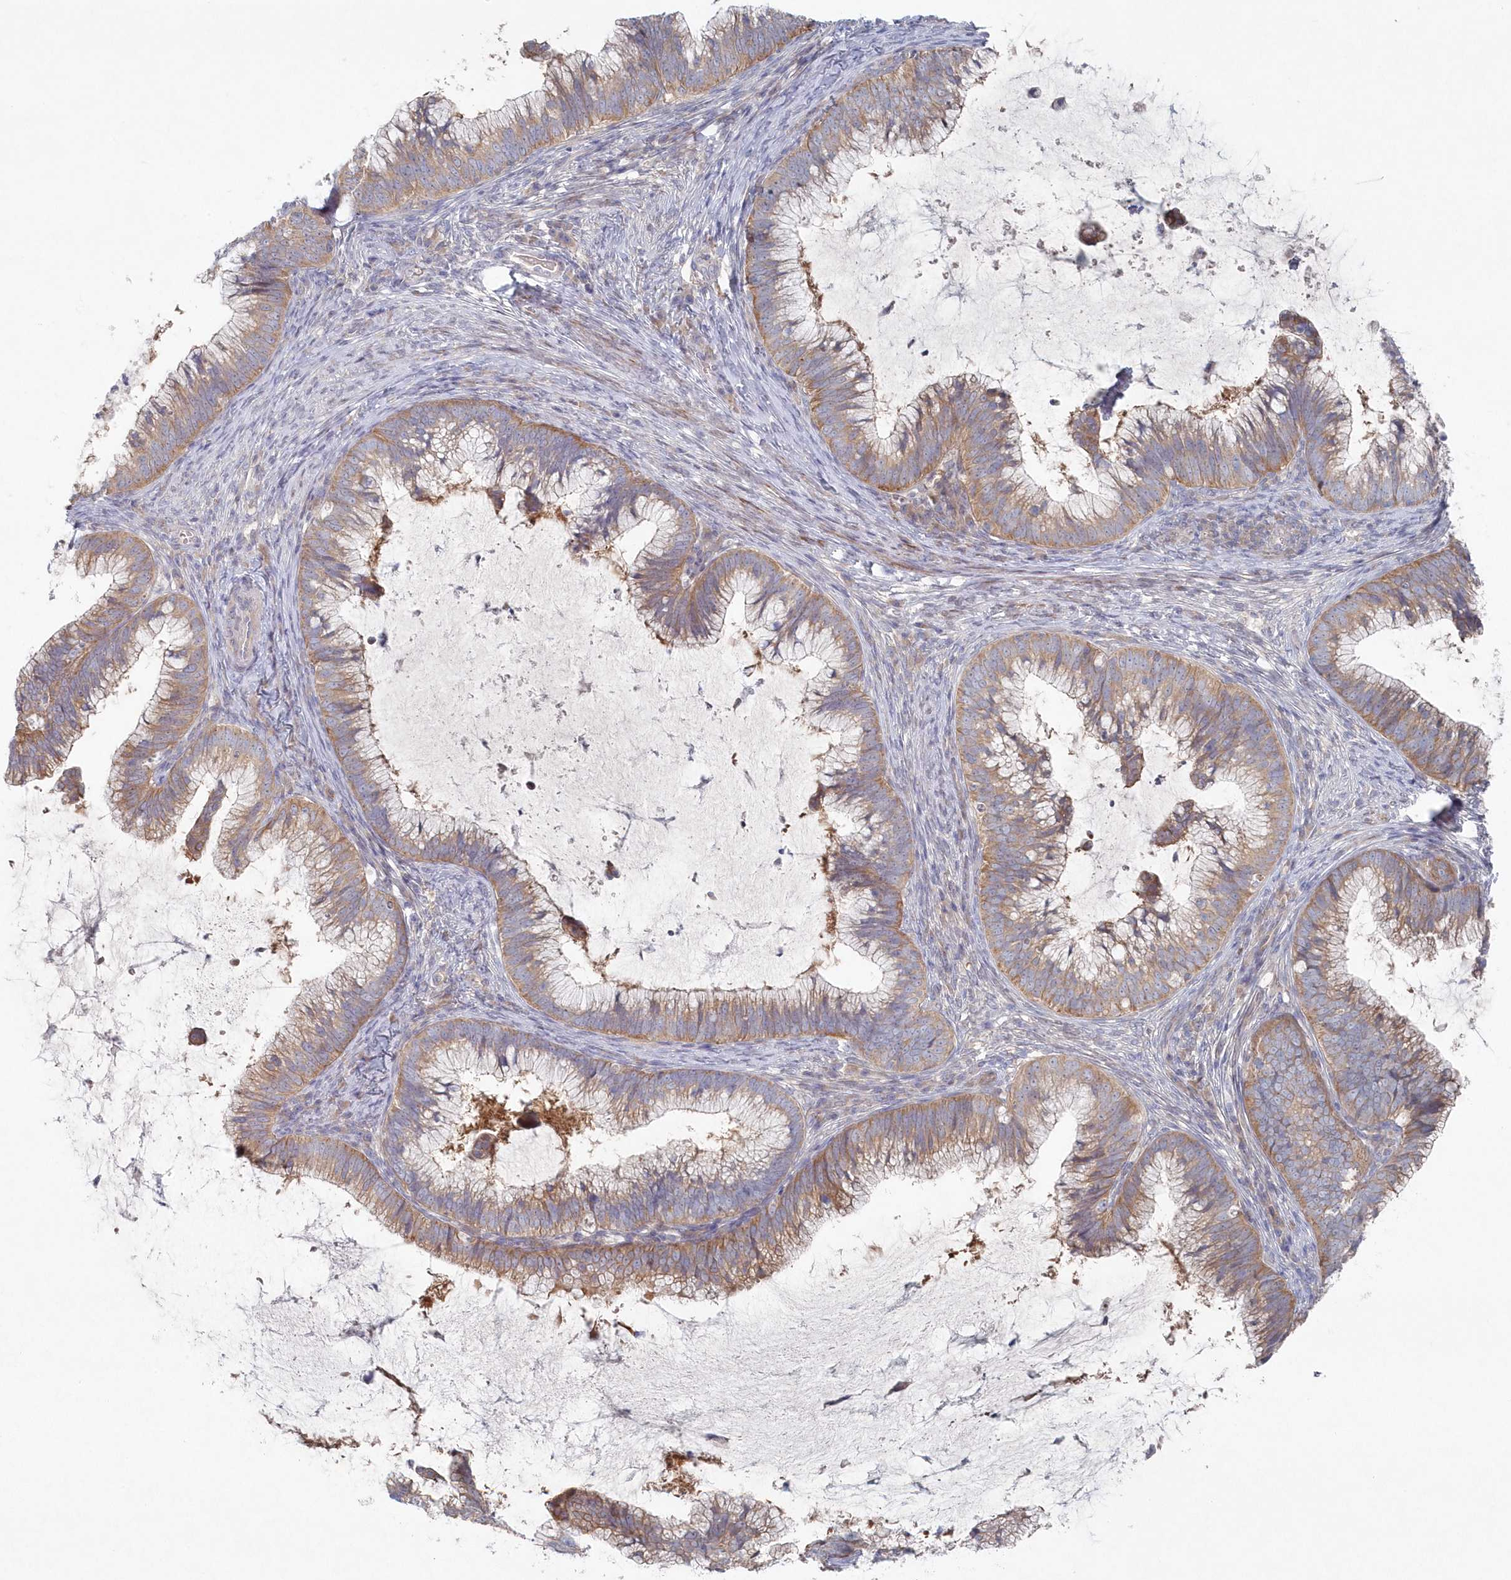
{"staining": {"intensity": "moderate", "quantity": ">75%", "location": "cytoplasmic/membranous"}, "tissue": "cervical cancer", "cell_type": "Tumor cells", "image_type": "cancer", "snomed": [{"axis": "morphology", "description": "Adenocarcinoma, NOS"}, {"axis": "topography", "description": "Cervix"}], "caption": "DAB (3,3'-diaminobenzidine) immunohistochemical staining of cervical cancer displays moderate cytoplasmic/membranous protein staining in approximately >75% of tumor cells.", "gene": "KIAA1586", "patient": {"sex": "female", "age": 36}}